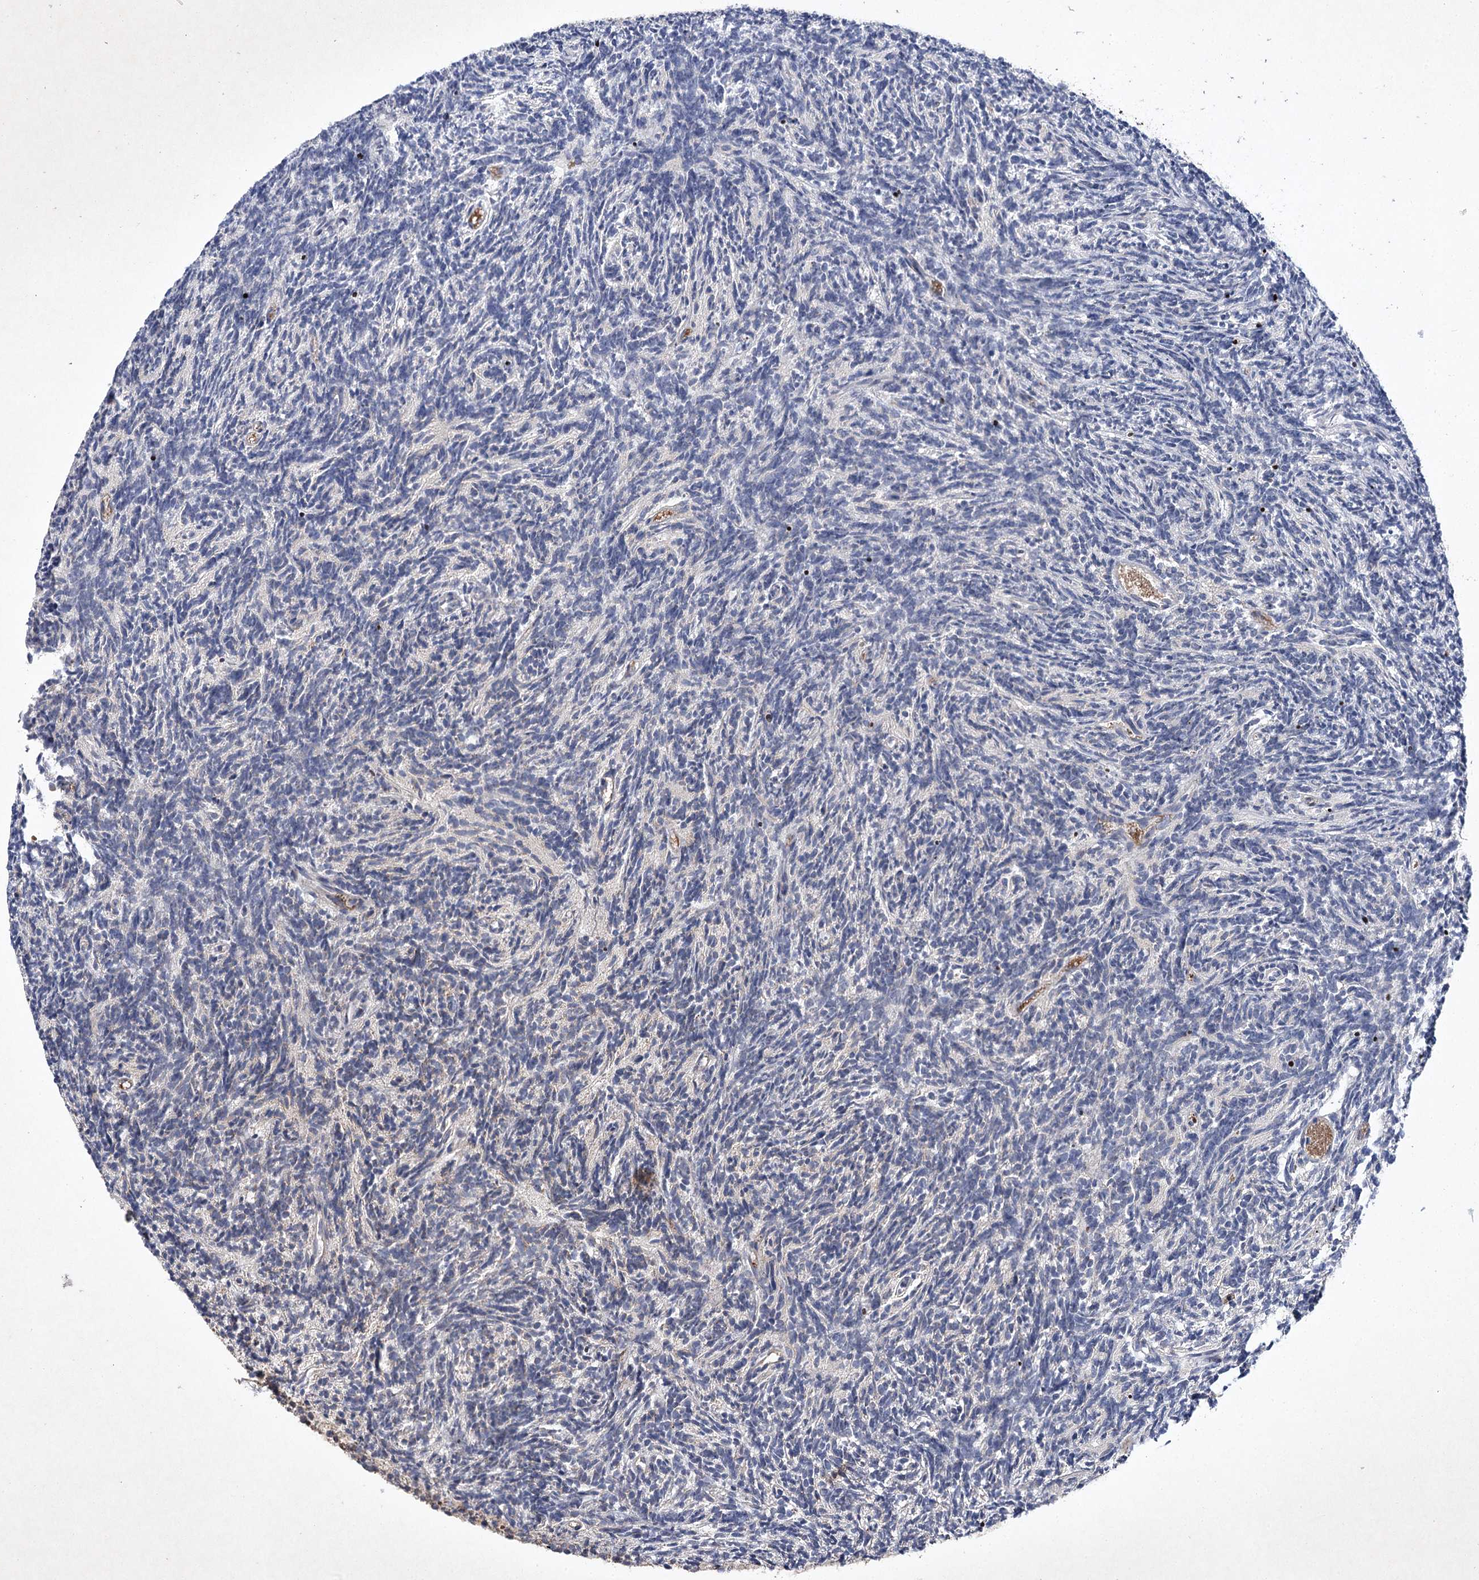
{"staining": {"intensity": "weak", "quantity": "<25%", "location": "cytoplasmic/membranous"}, "tissue": "glioma", "cell_type": "Tumor cells", "image_type": "cancer", "snomed": [{"axis": "morphology", "description": "Glioma, malignant, Low grade"}, {"axis": "topography", "description": "Brain"}], "caption": "Immunohistochemistry micrograph of neoplastic tissue: malignant glioma (low-grade) stained with DAB (3,3'-diaminobenzidine) demonstrates no significant protein staining in tumor cells. (Immunohistochemistry (ihc), brightfield microscopy, high magnification).", "gene": "ALG9", "patient": {"sex": "female", "age": 1}}